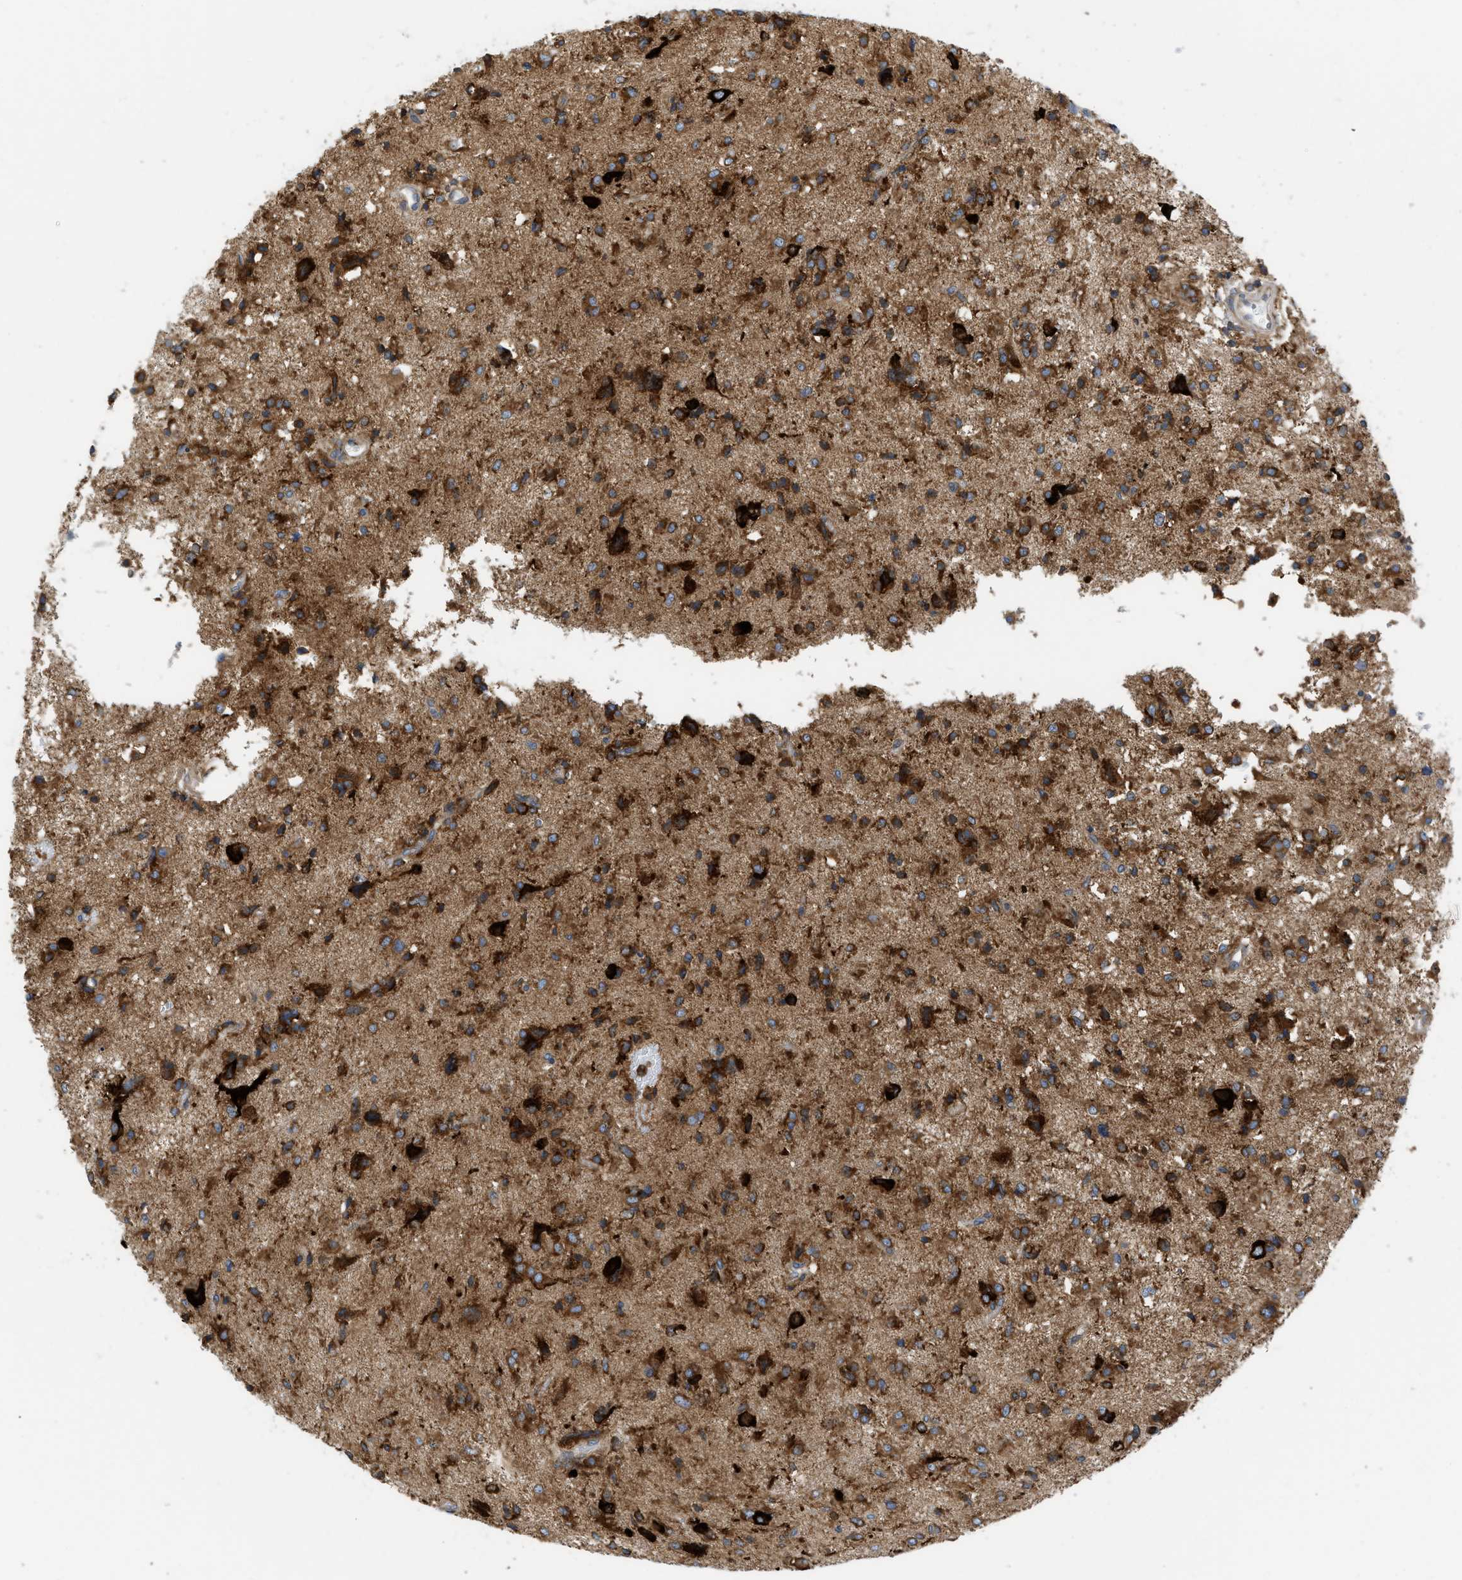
{"staining": {"intensity": "moderate", "quantity": ">75%", "location": "cytoplasmic/membranous"}, "tissue": "glioma", "cell_type": "Tumor cells", "image_type": "cancer", "snomed": [{"axis": "morphology", "description": "Glioma, malignant, High grade"}, {"axis": "topography", "description": "Brain"}], "caption": "The histopathology image displays staining of malignant glioma (high-grade), revealing moderate cytoplasmic/membranous protein staining (brown color) within tumor cells.", "gene": "GPAT4", "patient": {"sex": "female", "age": 59}}